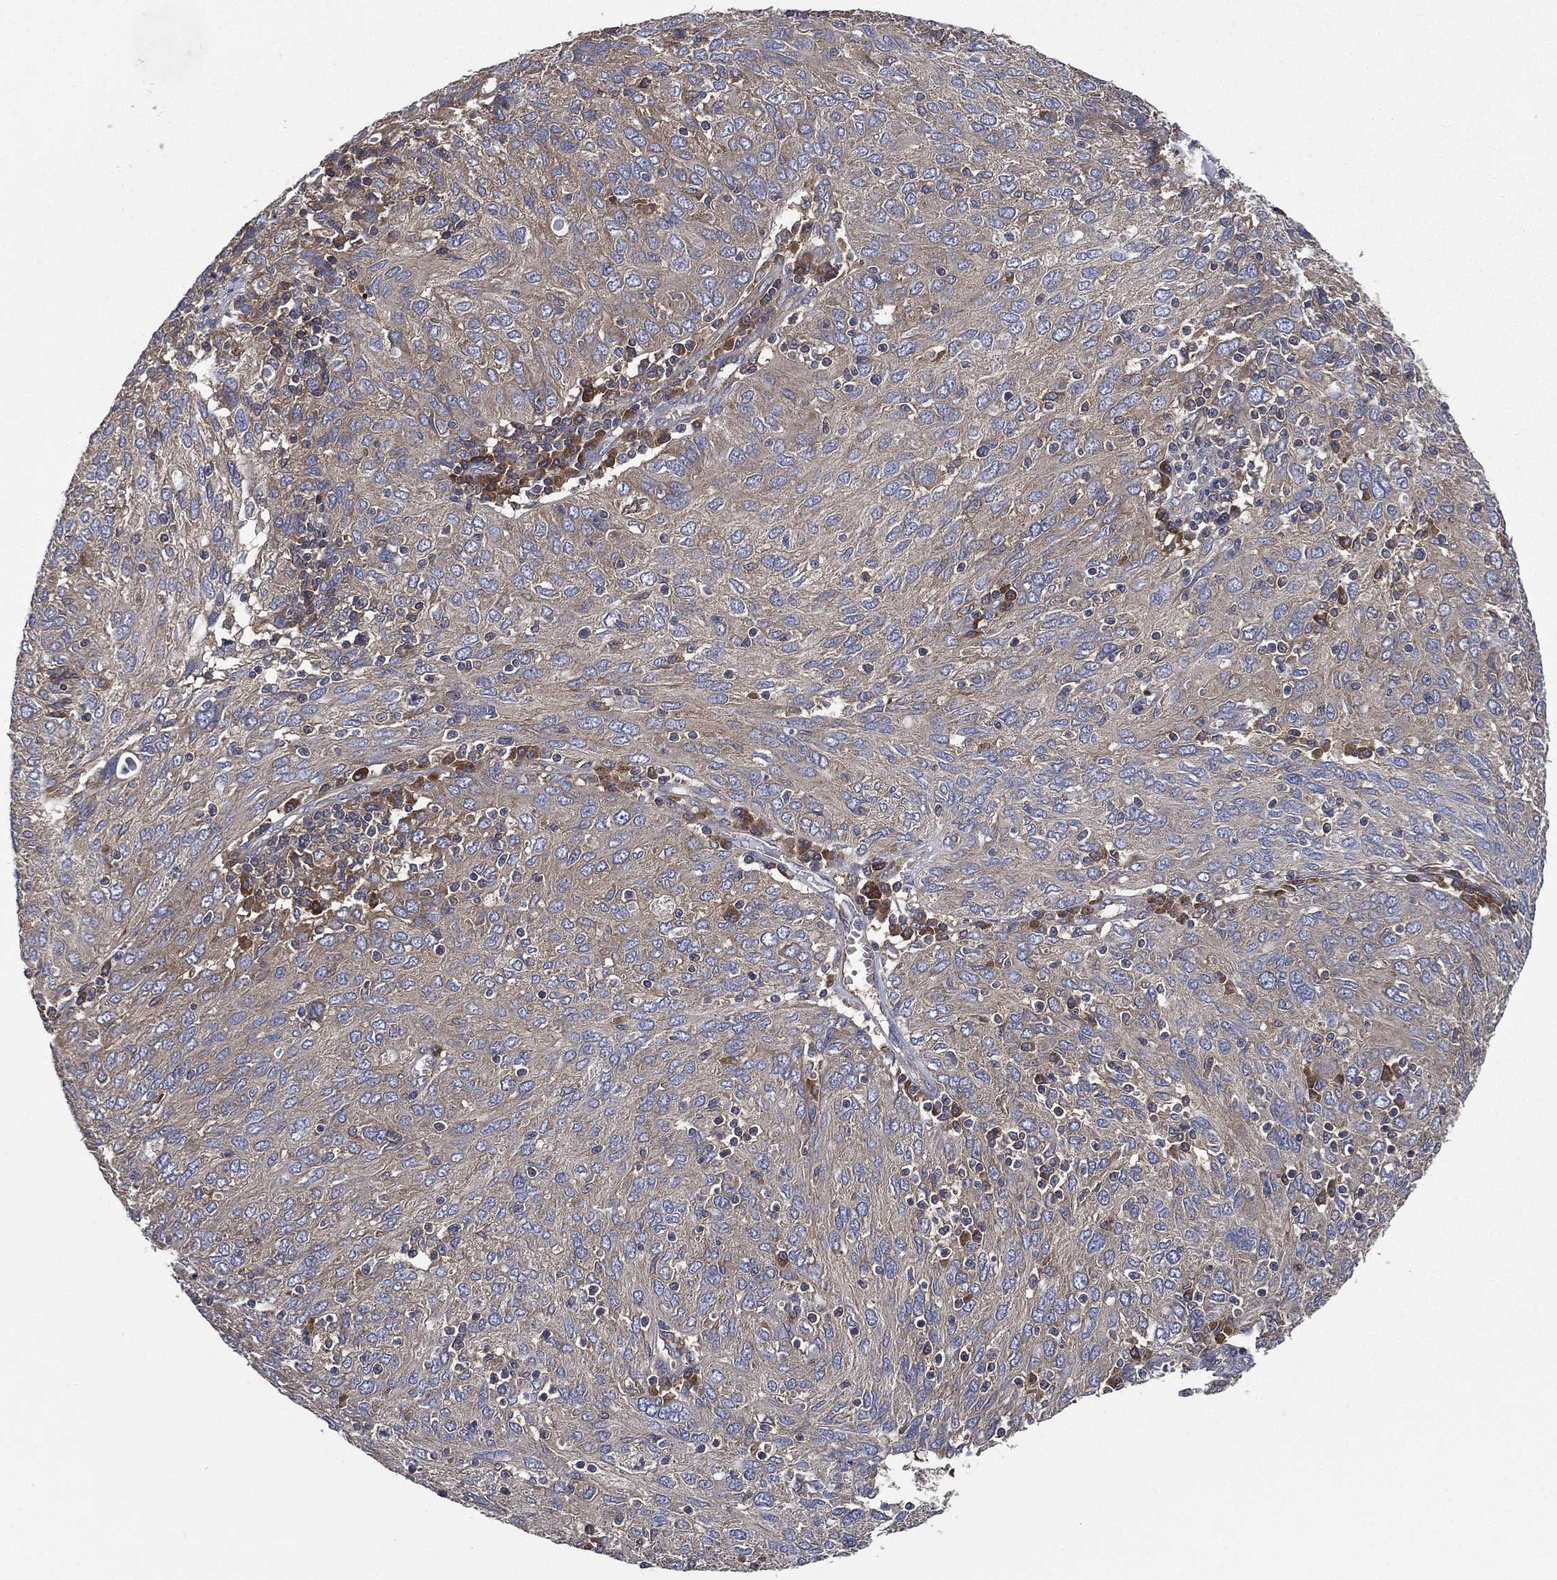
{"staining": {"intensity": "weak", "quantity": "25%-75%", "location": "cytoplasmic/membranous"}, "tissue": "ovarian cancer", "cell_type": "Tumor cells", "image_type": "cancer", "snomed": [{"axis": "morphology", "description": "Carcinoma, endometroid"}, {"axis": "topography", "description": "Ovary"}], "caption": "Approximately 25%-75% of tumor cells in ovarian cancer (endometroid carcinoma) demonstrate weak cytoplasmic/membranous protein expression as visualized by brown immunohistochemical staining.", "gene": "SMPD3", "patient": {"sex": "female", "age": 50}}